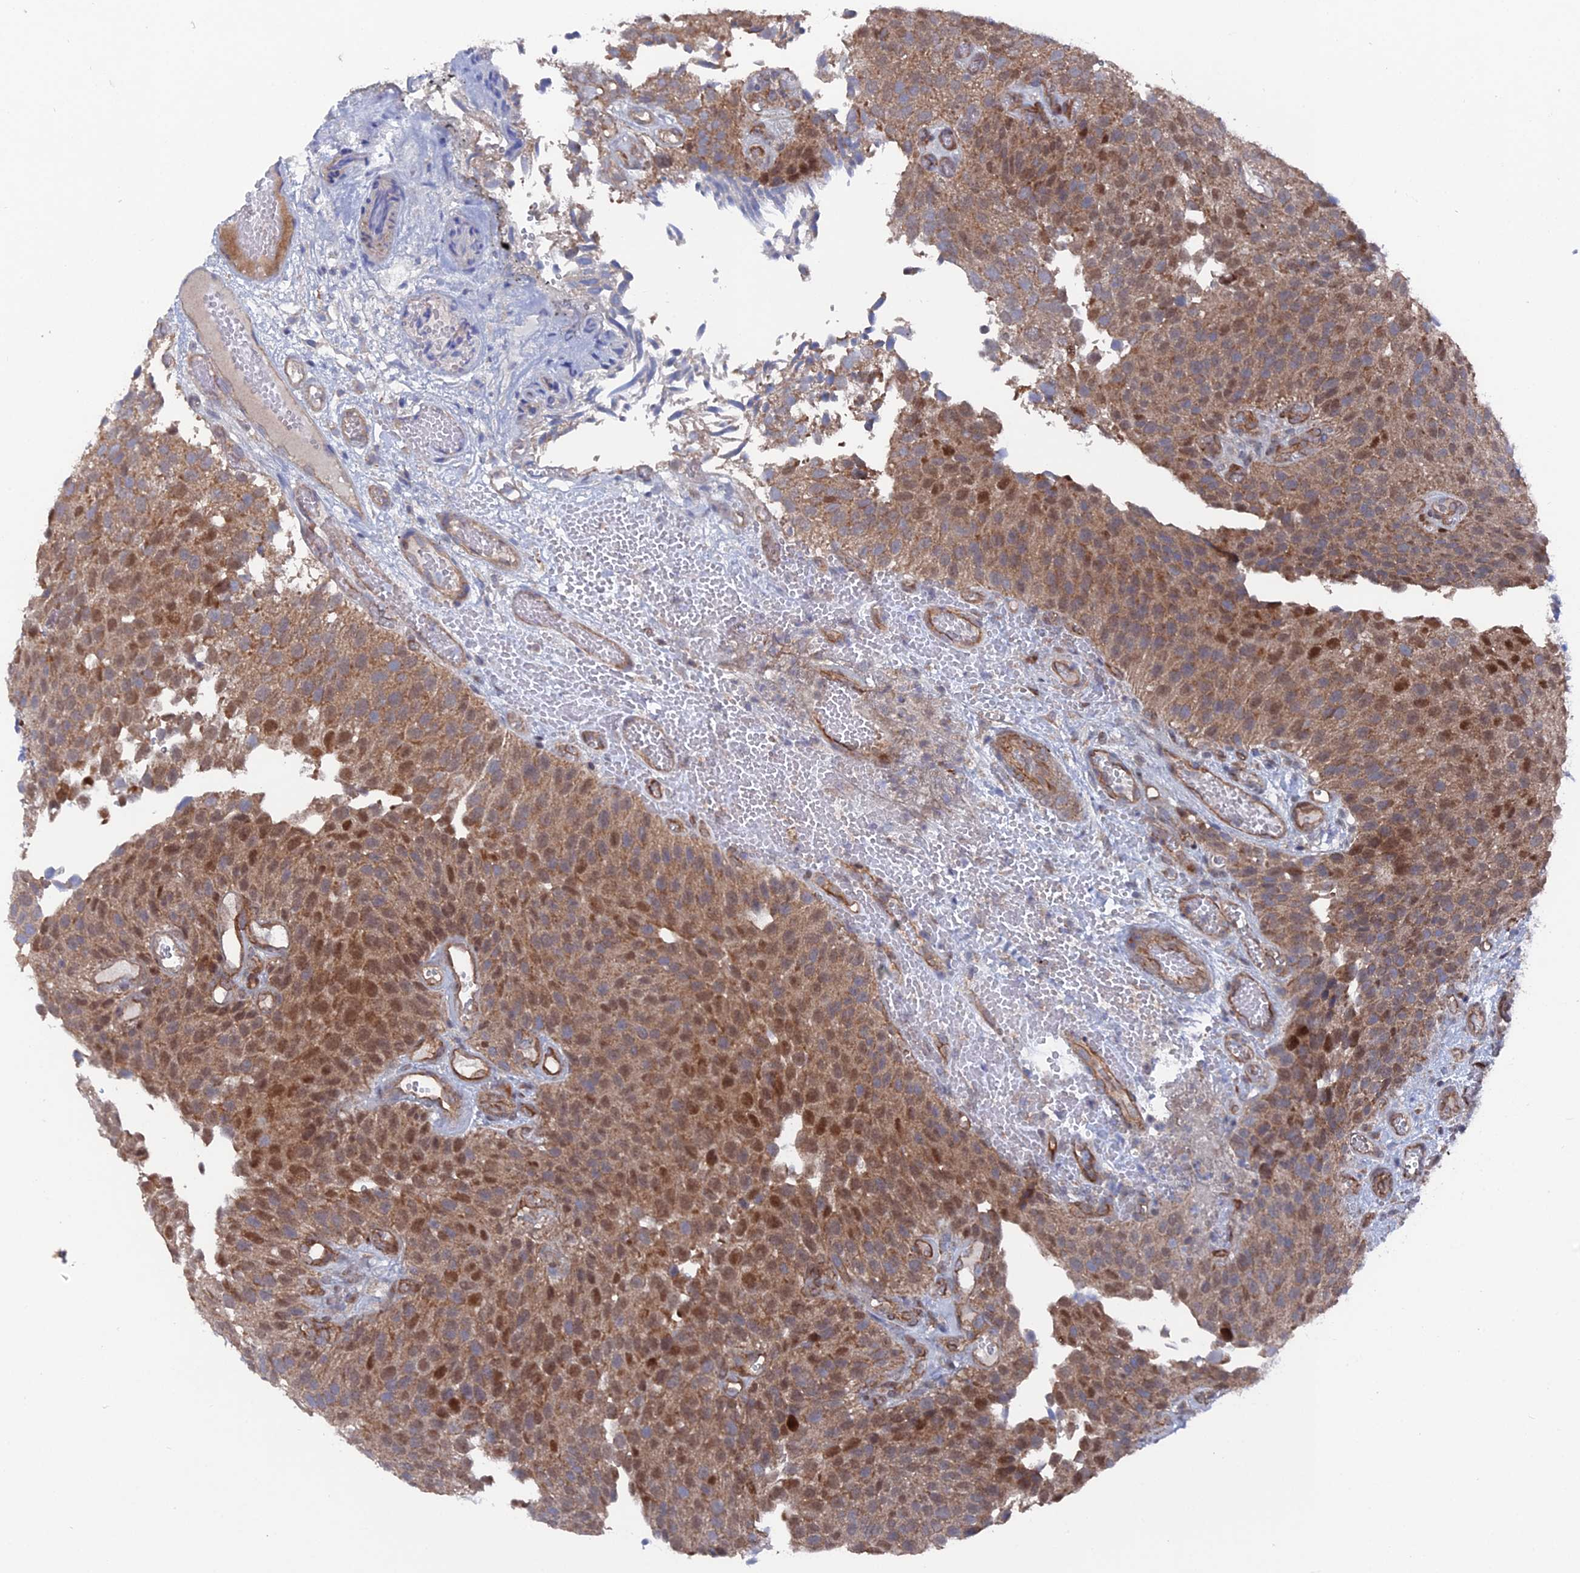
{"staining": {"intensity": "moderate", "quantity": ">75%", "location": "cytoplasmic/membranous,nuclear"}, "tissue": "urothelial cancer", "cell_type": "Tumor cells", "image_type": "cancer", "snomed": [{"axis": "morphology", "description": "Urothelial carcinoma, Low grade"}, {"axis": "topography", "description": "Urinary bladder"}], "caption": "Moderate cytoplasmic/membranous and nuclear positivity is present in about >75% of tumor cells in low-grade urothelial carcinoma. The protein of interest is stained brown, and the nuclei are stained in blue (DAB IHC with brightfield microscopy, high magnification).", "gene": "UNC5D", "patient": {"sex": "male", "age": 89}}